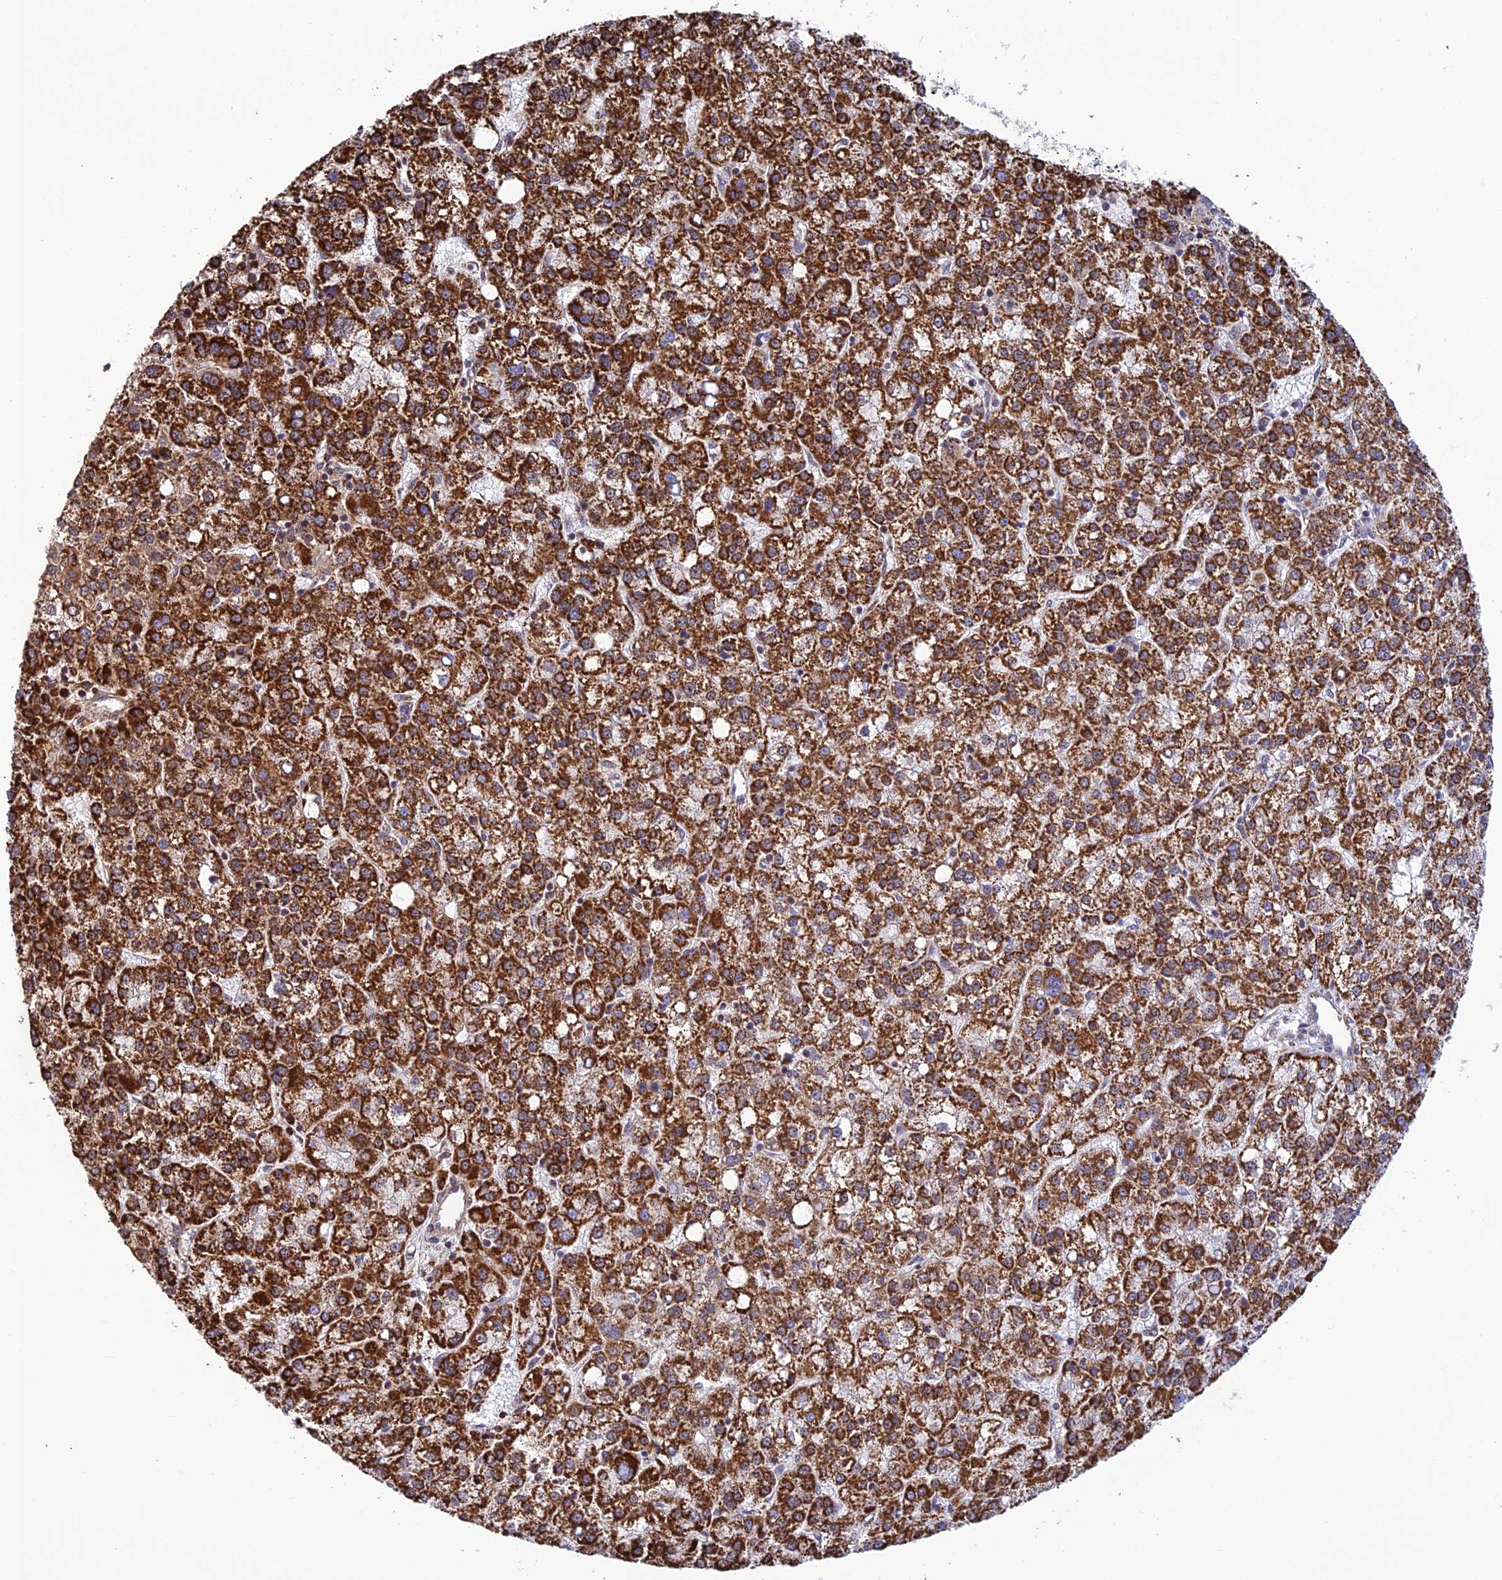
{"staining": {"intensity": "strong", "quantity": ">75%", "location": "cytoplasmic/membranous"}, "tissue": "liver cancer", "cell_type": "Tumor cells", "image_type": "cancer", "snomed": [{"axis": "morphology", "description": "Carcinoma, Hepatocellular, NOS"}, {"axis": "topography", "description": "Liver"}], "caption": "A high amount of strong cytoplasmic/membranous positivity is present in about >75% of tumor cells in hepatocellular carcinoma (liver) tissue. (Stains: DAB (3,3'-diaminobenzidine) in brown, nuclei in blue, Microscopy: brightfield microscopy at high magnification).", "gene": "POLR1G", "patient": {"sex": "female", "age": 58}}